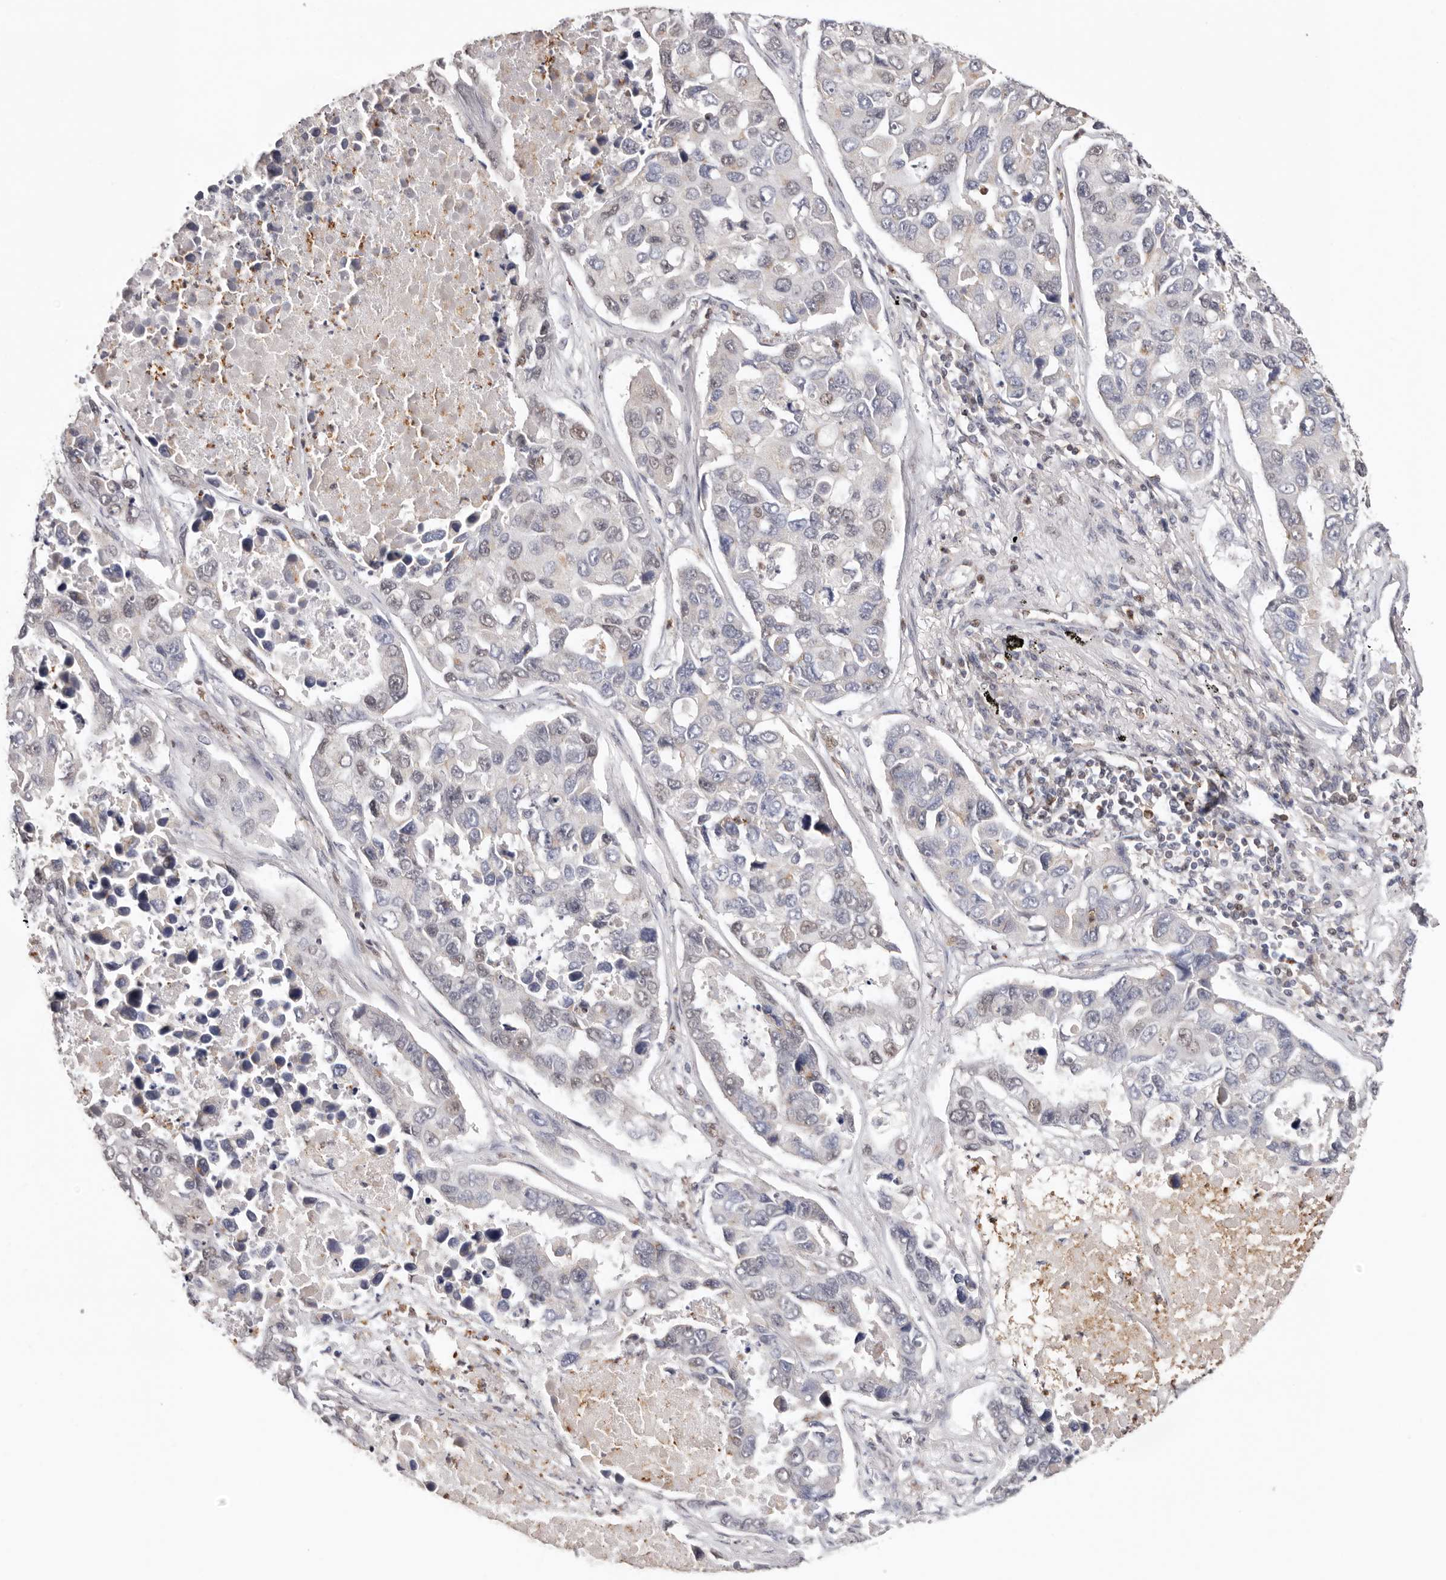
{"staining": {"intensity": "negative", "quantity": "none", "location": "none"}, "tissue": "lung cancer", "cell_type": "Tumor cells", "image_type": "cancer", "snomed": [{"axis": "morphology", "description": "Adenocarcinoma, NOS"}, {"axis": "topography", "description": "Lung"}], "caption": "A micrograph of human lung cancer is negative for staining in tumor cells.", "gene": "SMAD7", "patient": {"sex": "male", "age": 64}}